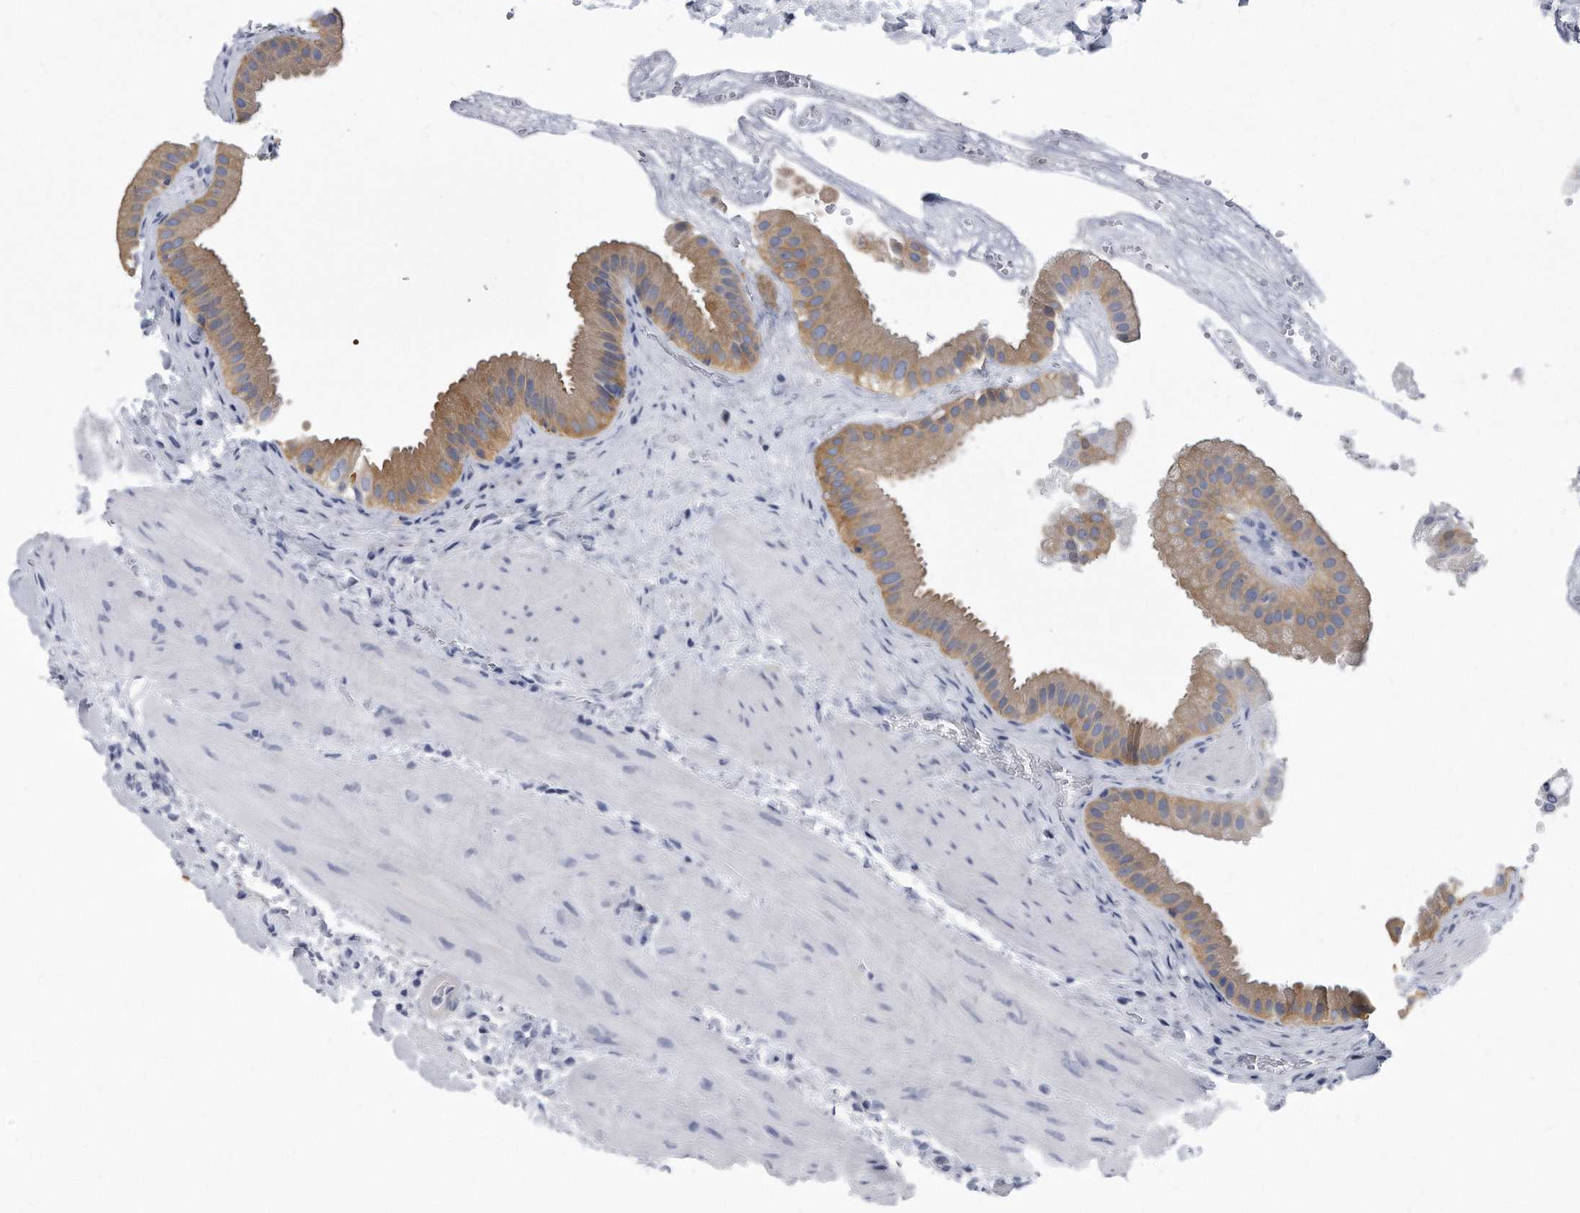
{"staining": {"intensity": "moderate", "quantity": ">75%", "location": "cytoplasmic/membranous"}, "tissue": "gallbladder", "cell_type": "Glandular cells", "image_type": "normal", "snomed": [{"axis": "morphology", "description": "Normal tissue, NOS"}, {"axis": "topography", "description": "Gallbladder"}], "caption": "Brown immunohistochemical staining in unremarkable gallbladder reveals moderate cytoplasmic/membranous positivity in about >75% of glandular cells. The staining is performed using DAB brown chromogen to label protein expression. The nuclei are counter-stained blue using hematoxylin.", "gene": "PYGB", "patient": {"sex": "male", "age": 55}}